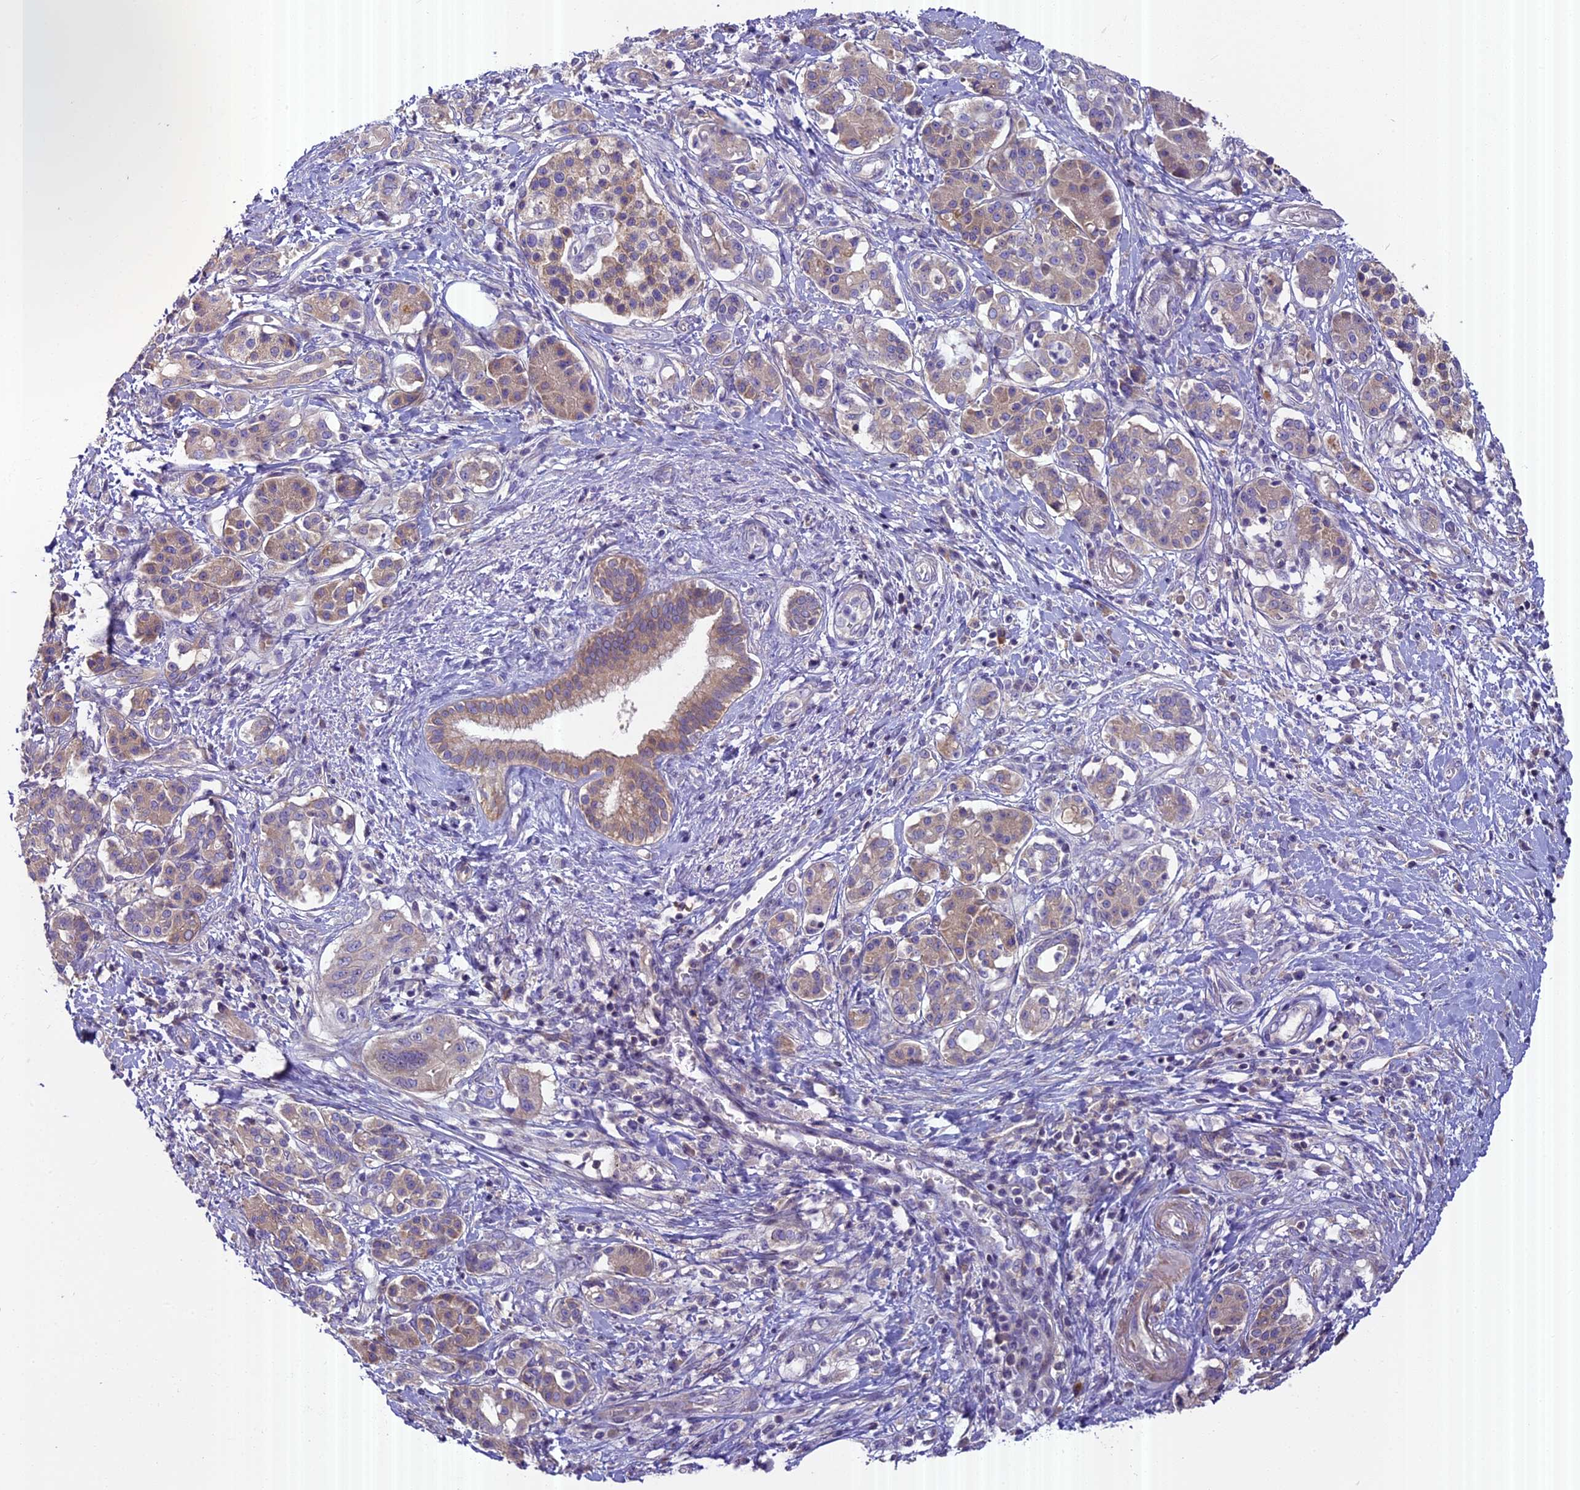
{"staining": {"intensity": "negative", "quantity": "none", "location": "none"}, "tissue": "pancreatic cancer", "cell_type": "Tumor cells", "image_type": "cancer", "snomed": [{"axis": "morphology", "description": "Adenocarcinoma, NOS"}, {"axis": "topography", "description": "Pancreas"}], "caption": "Tumor cells are negative for protein expression in human pancreatic adenocarcinoma.", "gene": "FAM98C", "patient": {"sex": "female", "age": 73}}